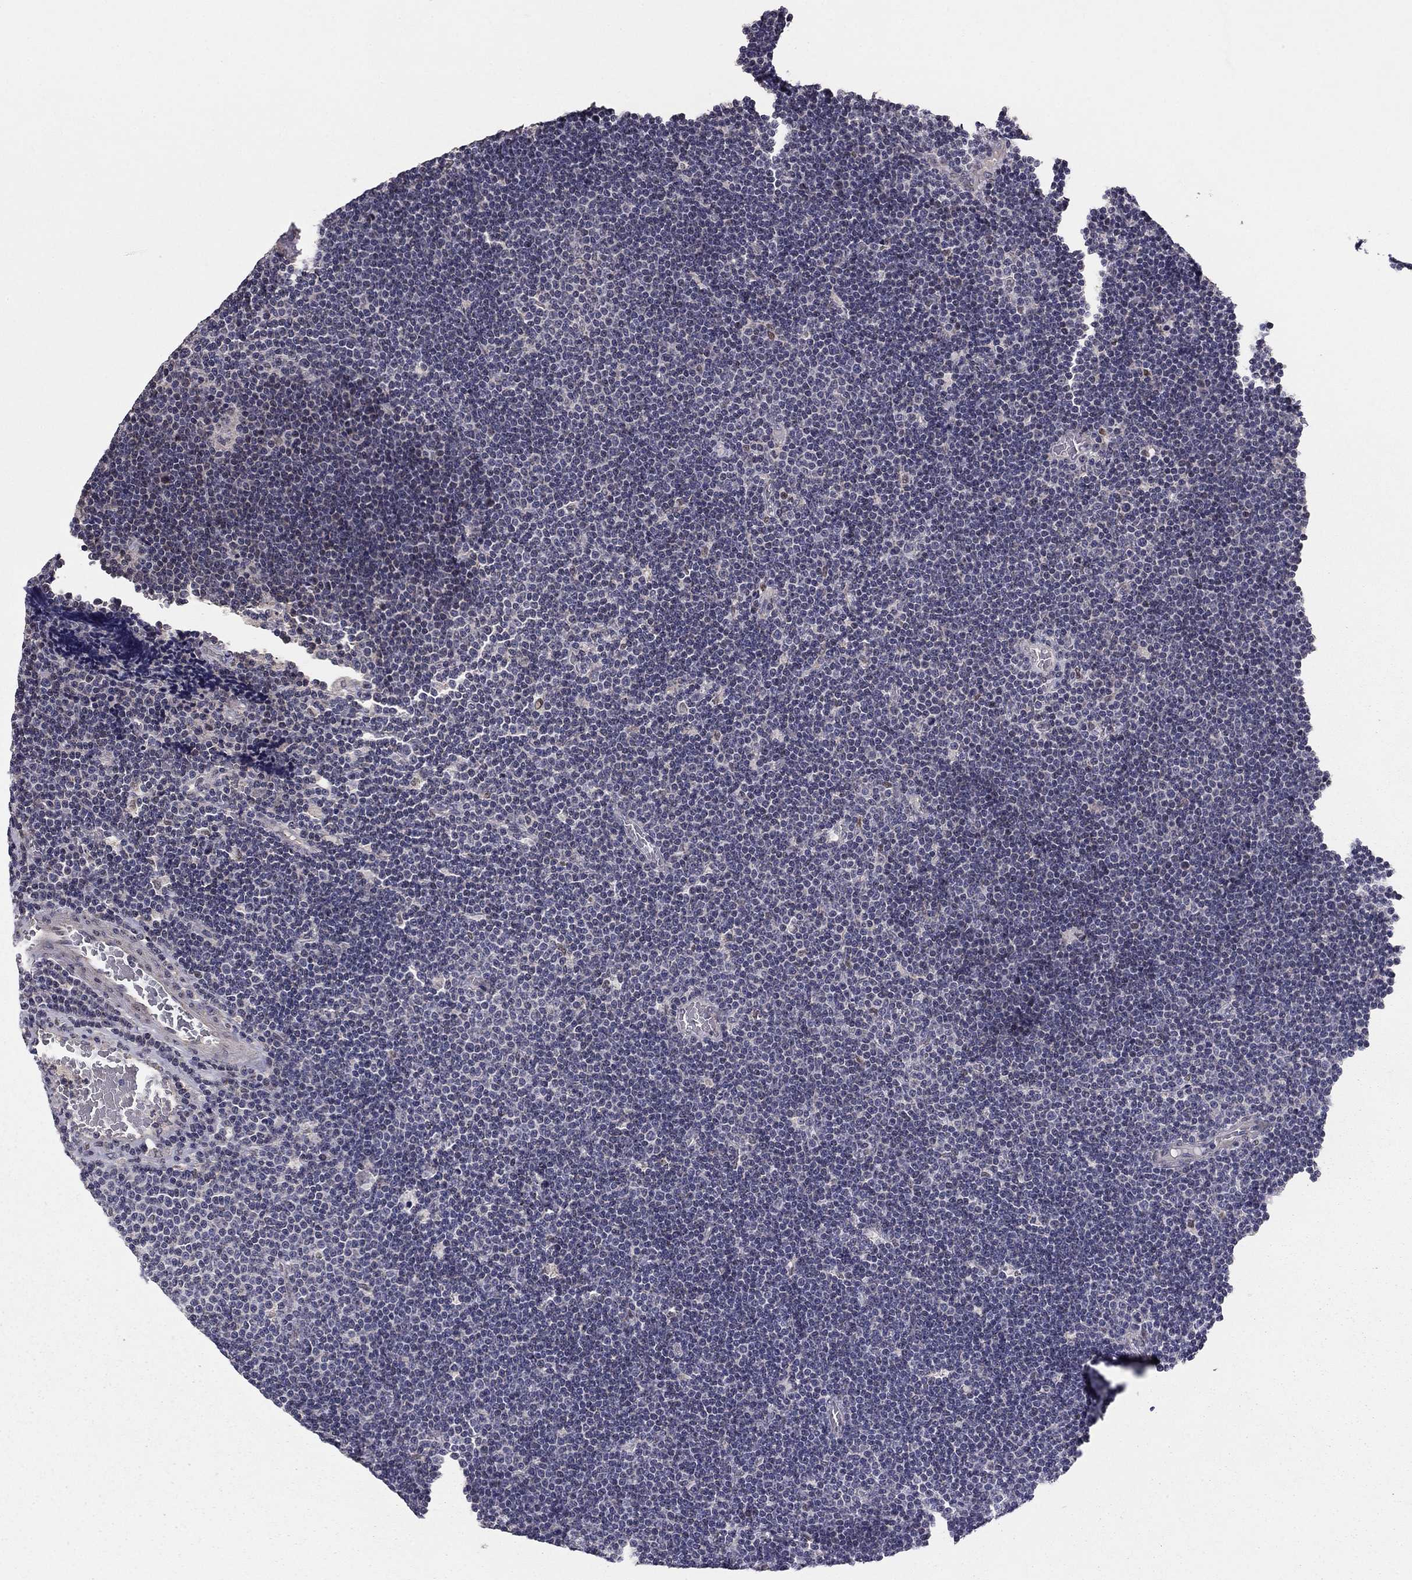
{"staining": {"intensity": "negative", "quantity": "none", "location": "none"}, "tissue": "lymphoma", "cell_type": "Tumor cells", "image_type": "cancer", "snomed": [{"axis": "morphology", "description": "Malignant lymphoma, non-Hodgkin's type, Low grade"}, {"axis": "topography", "description": "Brain"}], "caption": "Human malignant lymphoma, non-Hodgkin's type (low-grade) stained for a protein using IHC shows no staining in tumor cells.", "gene": "HCN1", "patient": {"sex": "female", "age": 66}}